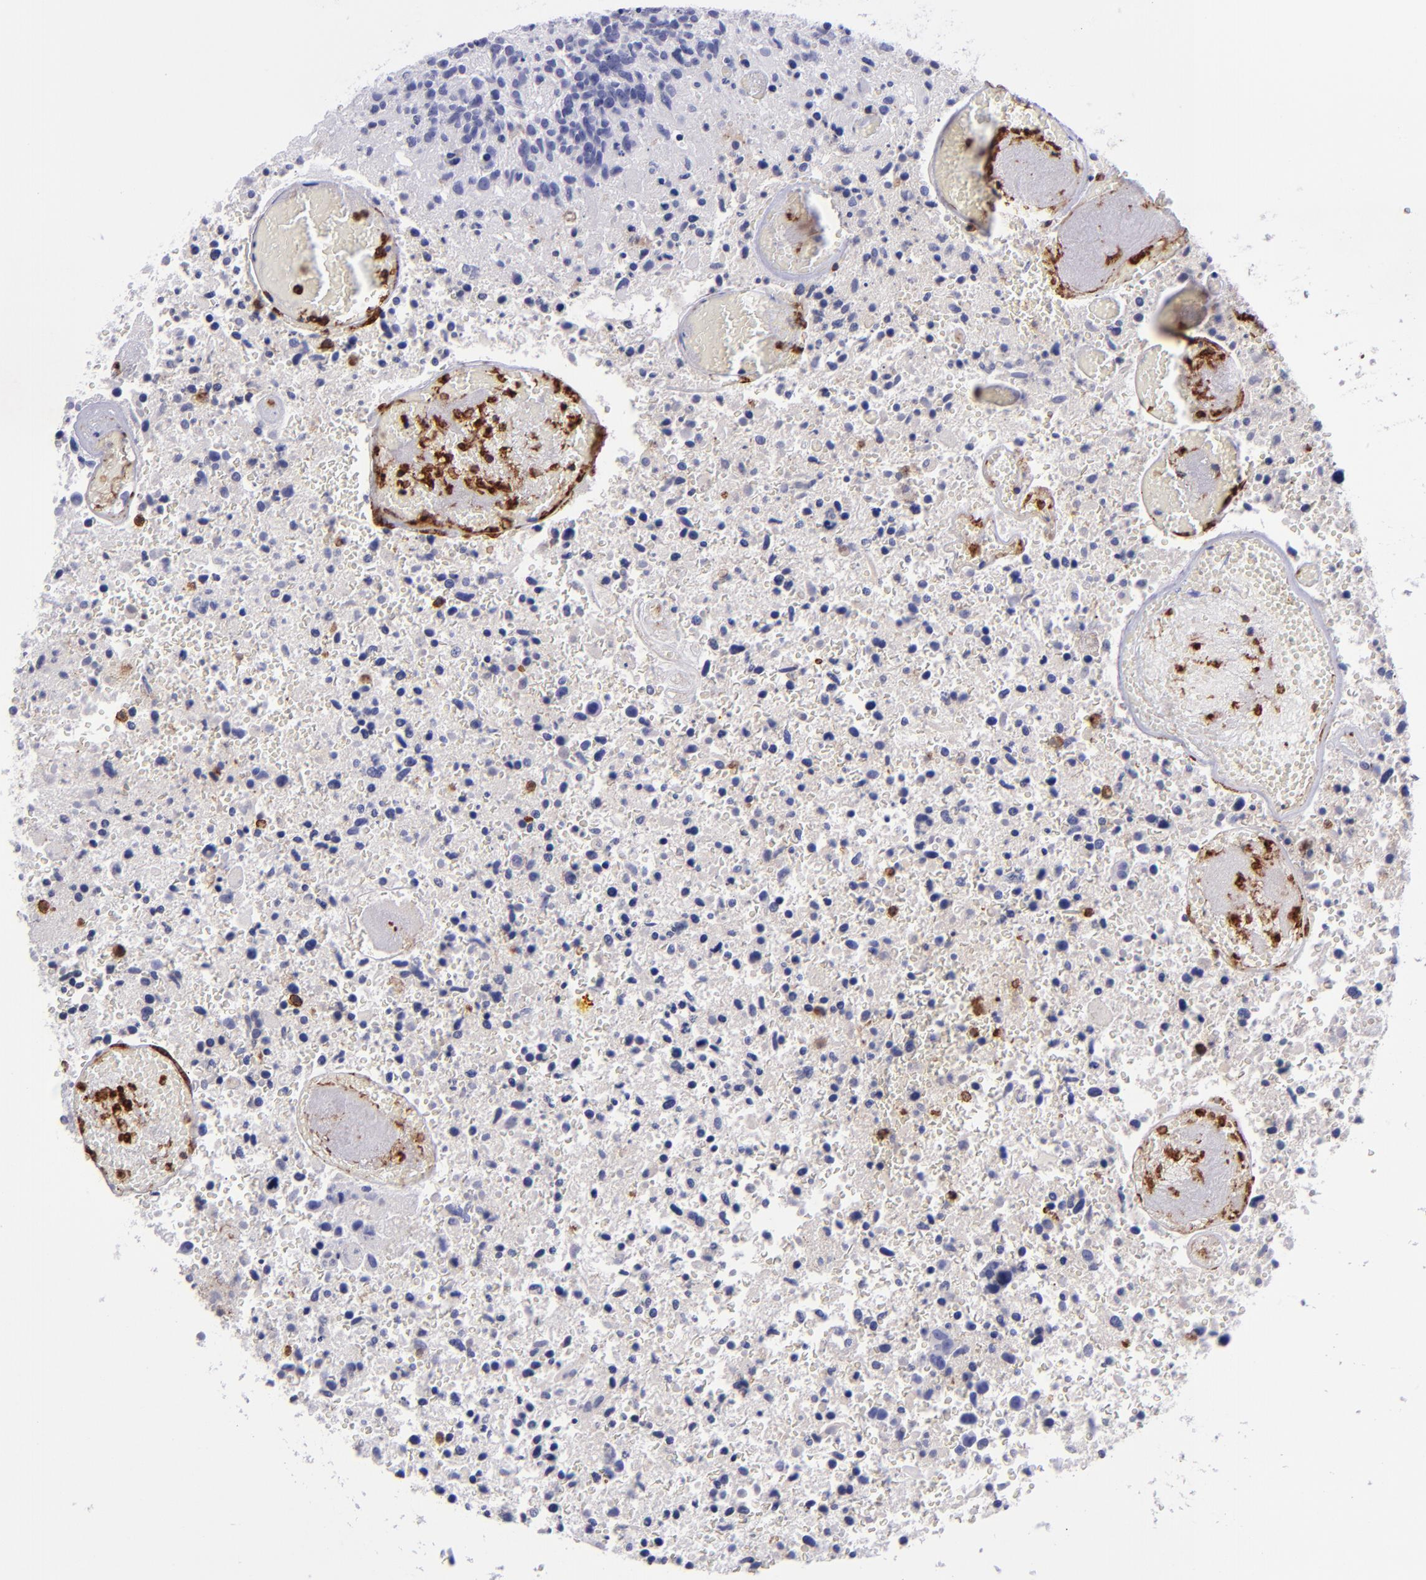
{"staining": {"intensity": "weak", "quantity": "<25%", "location": "cytoplasmic/membranous"}, "tissue": "glioma", "cell_type": "Tumor cells", "image_type": "cancer", "snomed": [{"axis": "morphology", "description": "Glioma, malignant, High grade"}, {"axis": "topography", "description": "Brain"}], "caption": "DAB (3,3'-diaminobenzidine) immunohistochemical staining of human glioma reveals no significant staining in tumor cells.", "gene": "ICAM3", "patient": {"sex": "male", "age": 72}}